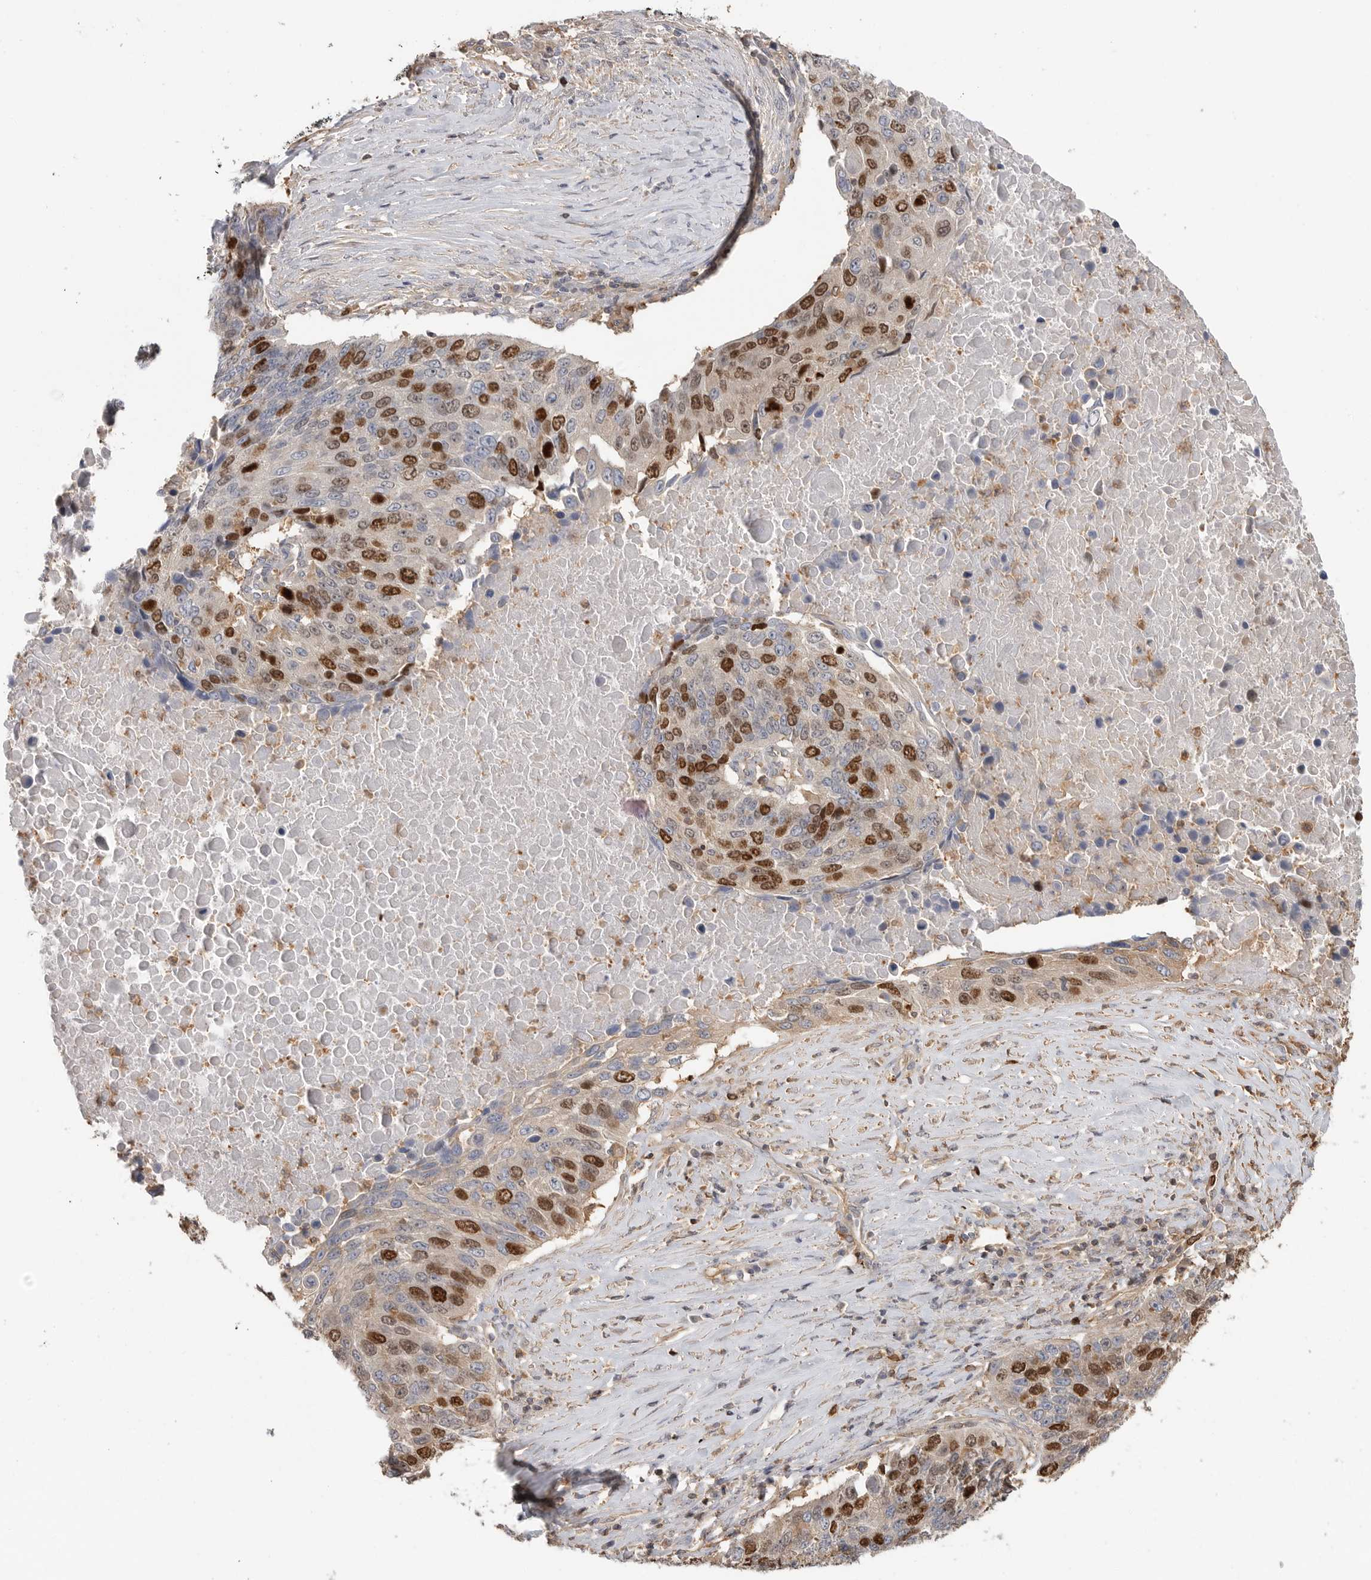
{"staining": {"intensity": "strong", "quantity": "25%-75%", "location": "nuclear"}, "tissue": "lung cancer", "cell_type": "Tumor cells", "image_type": "cancer", "snomed": [{"axis": "morphology", "description": "Squamous cell carcinoma, NOS"}, {"axis": "topography", "description": "Lung"}], "caption": "Protein staining exhibits strong nuclear expression in about 25%-75% of tumor cells in squamous cell carcinoma (lung). (DAB IHC, brown staining for protein, blue staining for nuclei).", "gene": "TOP2A", "patient": {"sex": "male", "age": 66}}